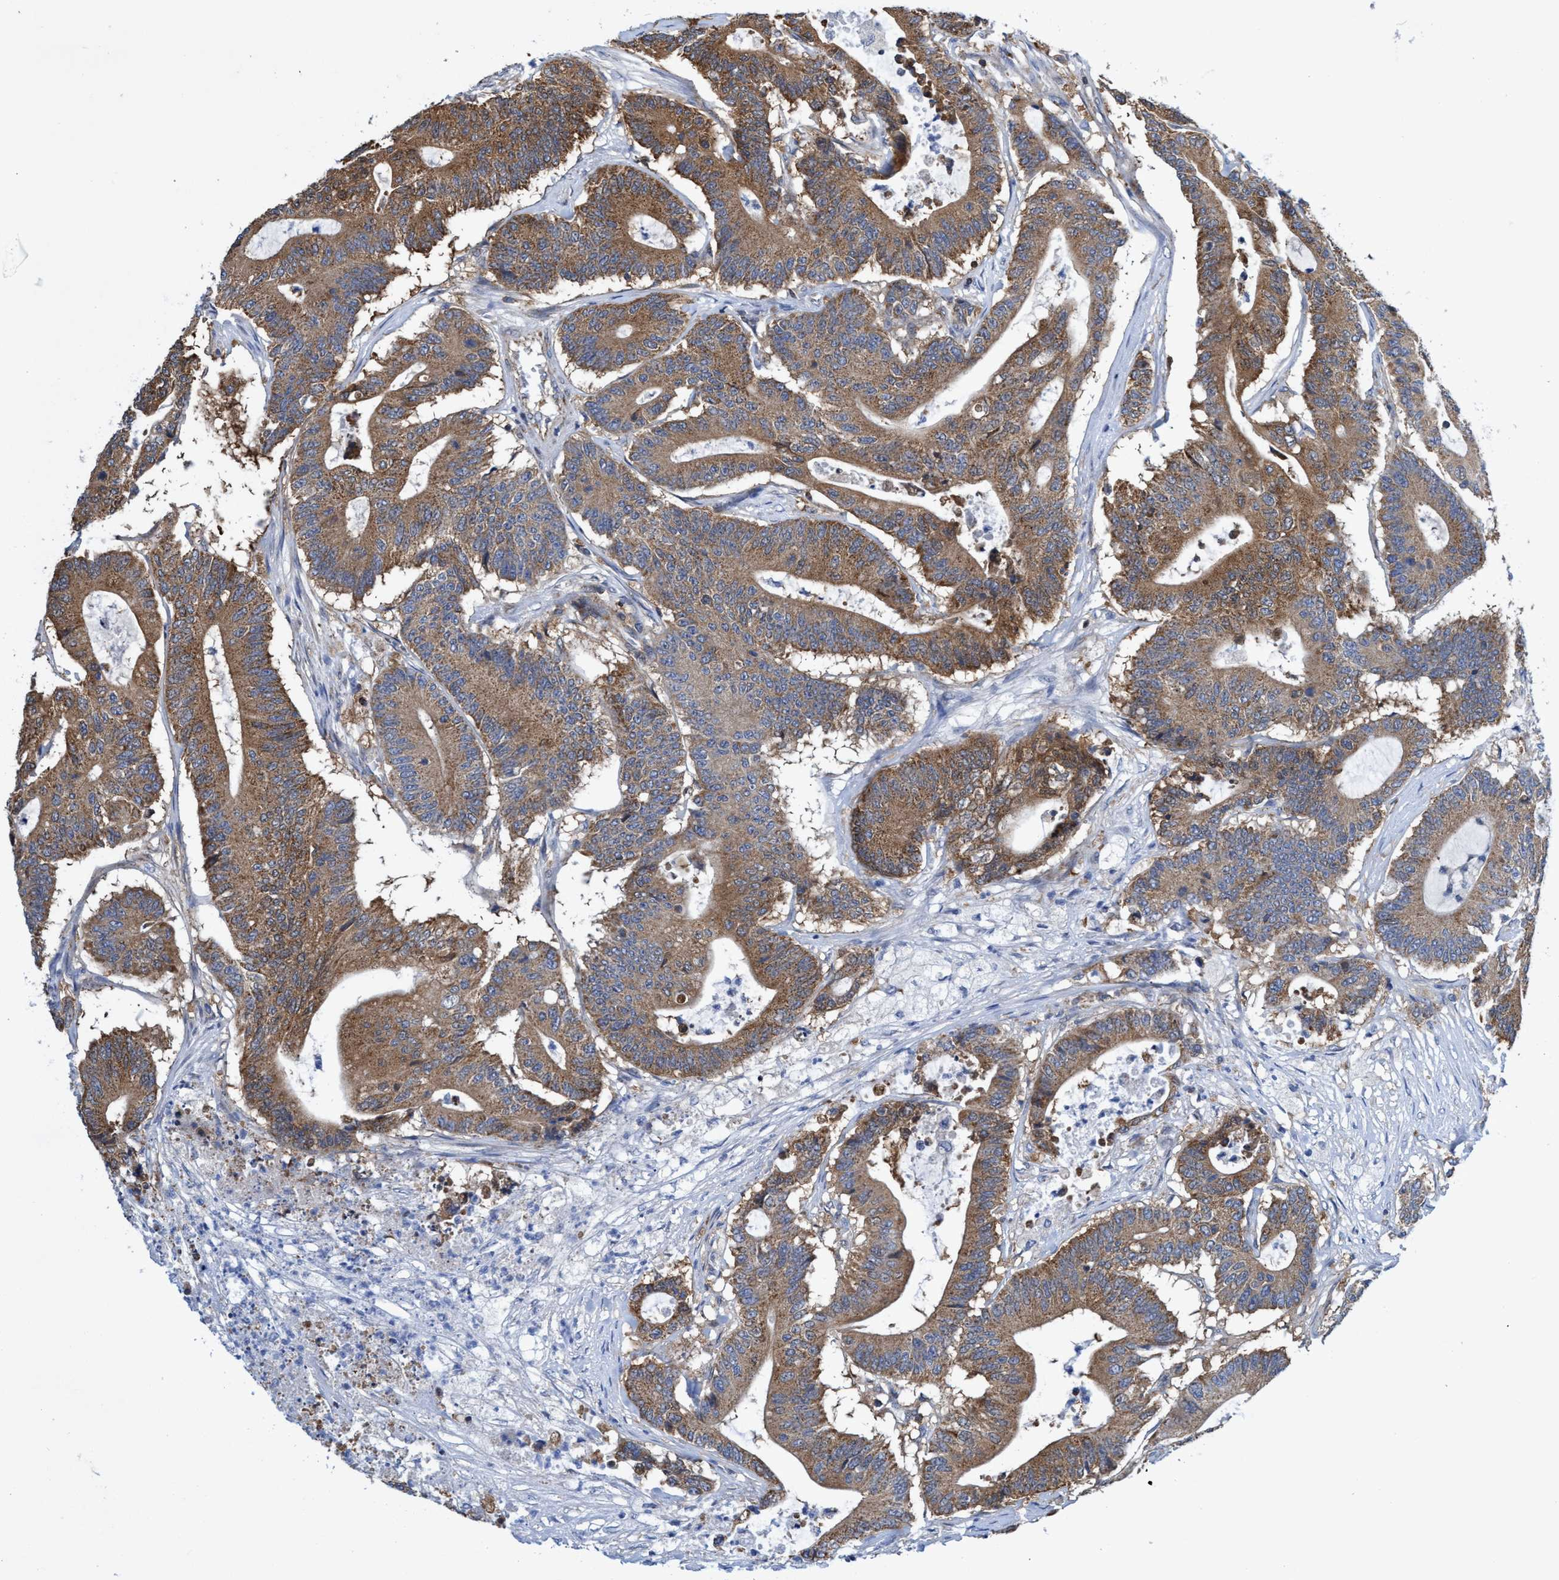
{"staining": {"intensity": "moderate", "quantity": ">75%", "location": "cytoplasmic/membranous"}, "tissue": "colorectal cancer", "cell_type": "Tumor cells", "image_type": "cancer", "snomed": [{"axis": "morphology", "description": "Adenocarcinoma, NOS"}, {"axis": "topography", "description": "Colon"}], "caption": "Colorectal adenocarcinoma stained for a protein (brown) shows moderate cytoplasmic/membranous positive expression in about >75% of tumor cells.", "gene": "CRYZ", "patient": {"sex": "female", "age": 84}}